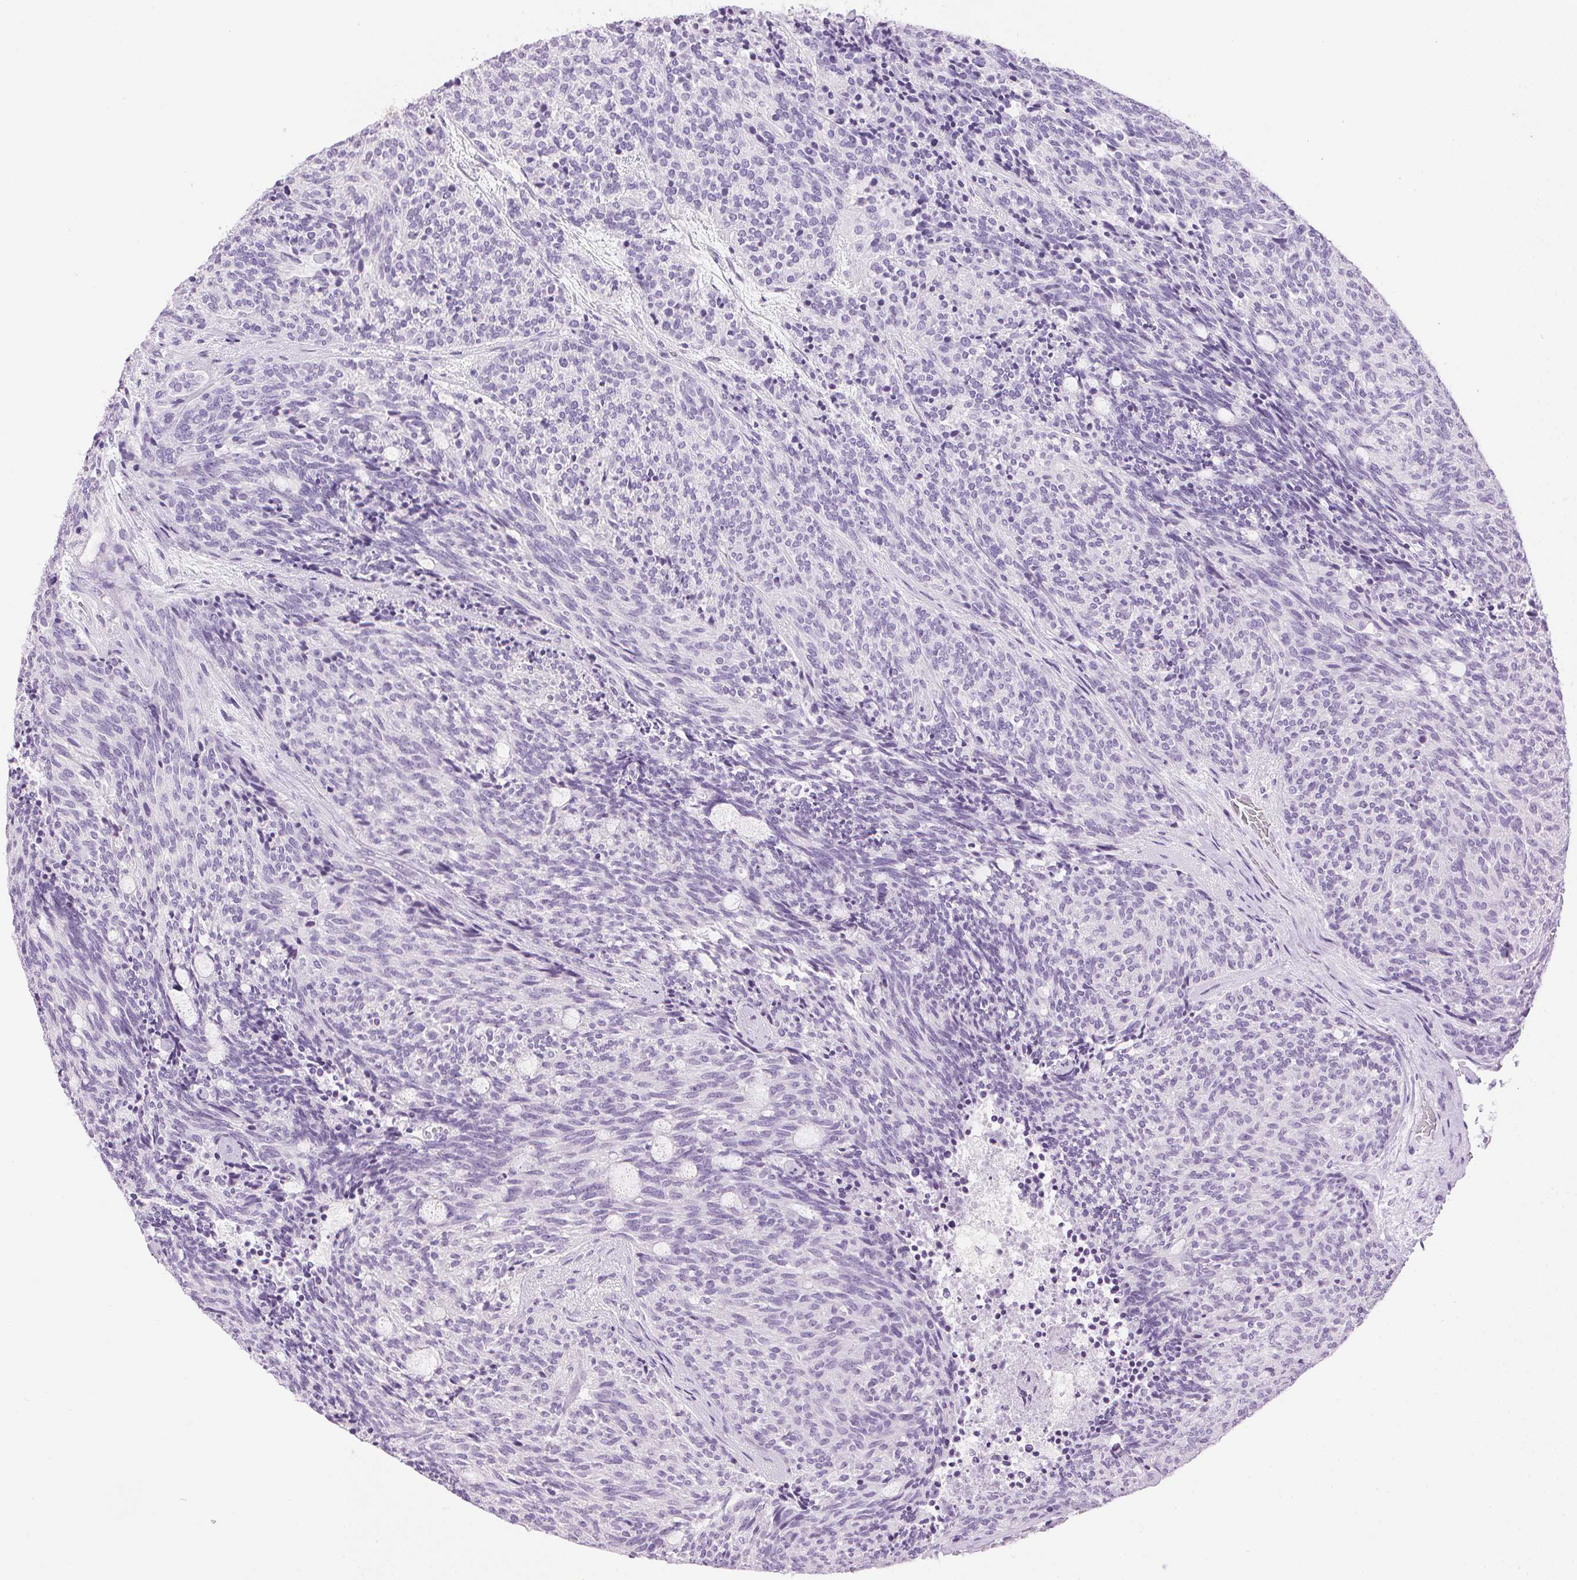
{"staining": {"intensity": "negative", "quantity": "none", "location": "none"}, "tissue": "carcinoid", "cell_type": "Tumor cells", "image_type": "cancer", "snomed": [{"axis": "morphology", "description": "Carcinoid, malignant, NOS"}, {"axis": "topography", "description": "Pancreas"}], "caption": "Tumor cells show no significant expression in malignant carcinoid.", "gene": "TMEM88B", "patient": {"sex": "female", "age": 54}}